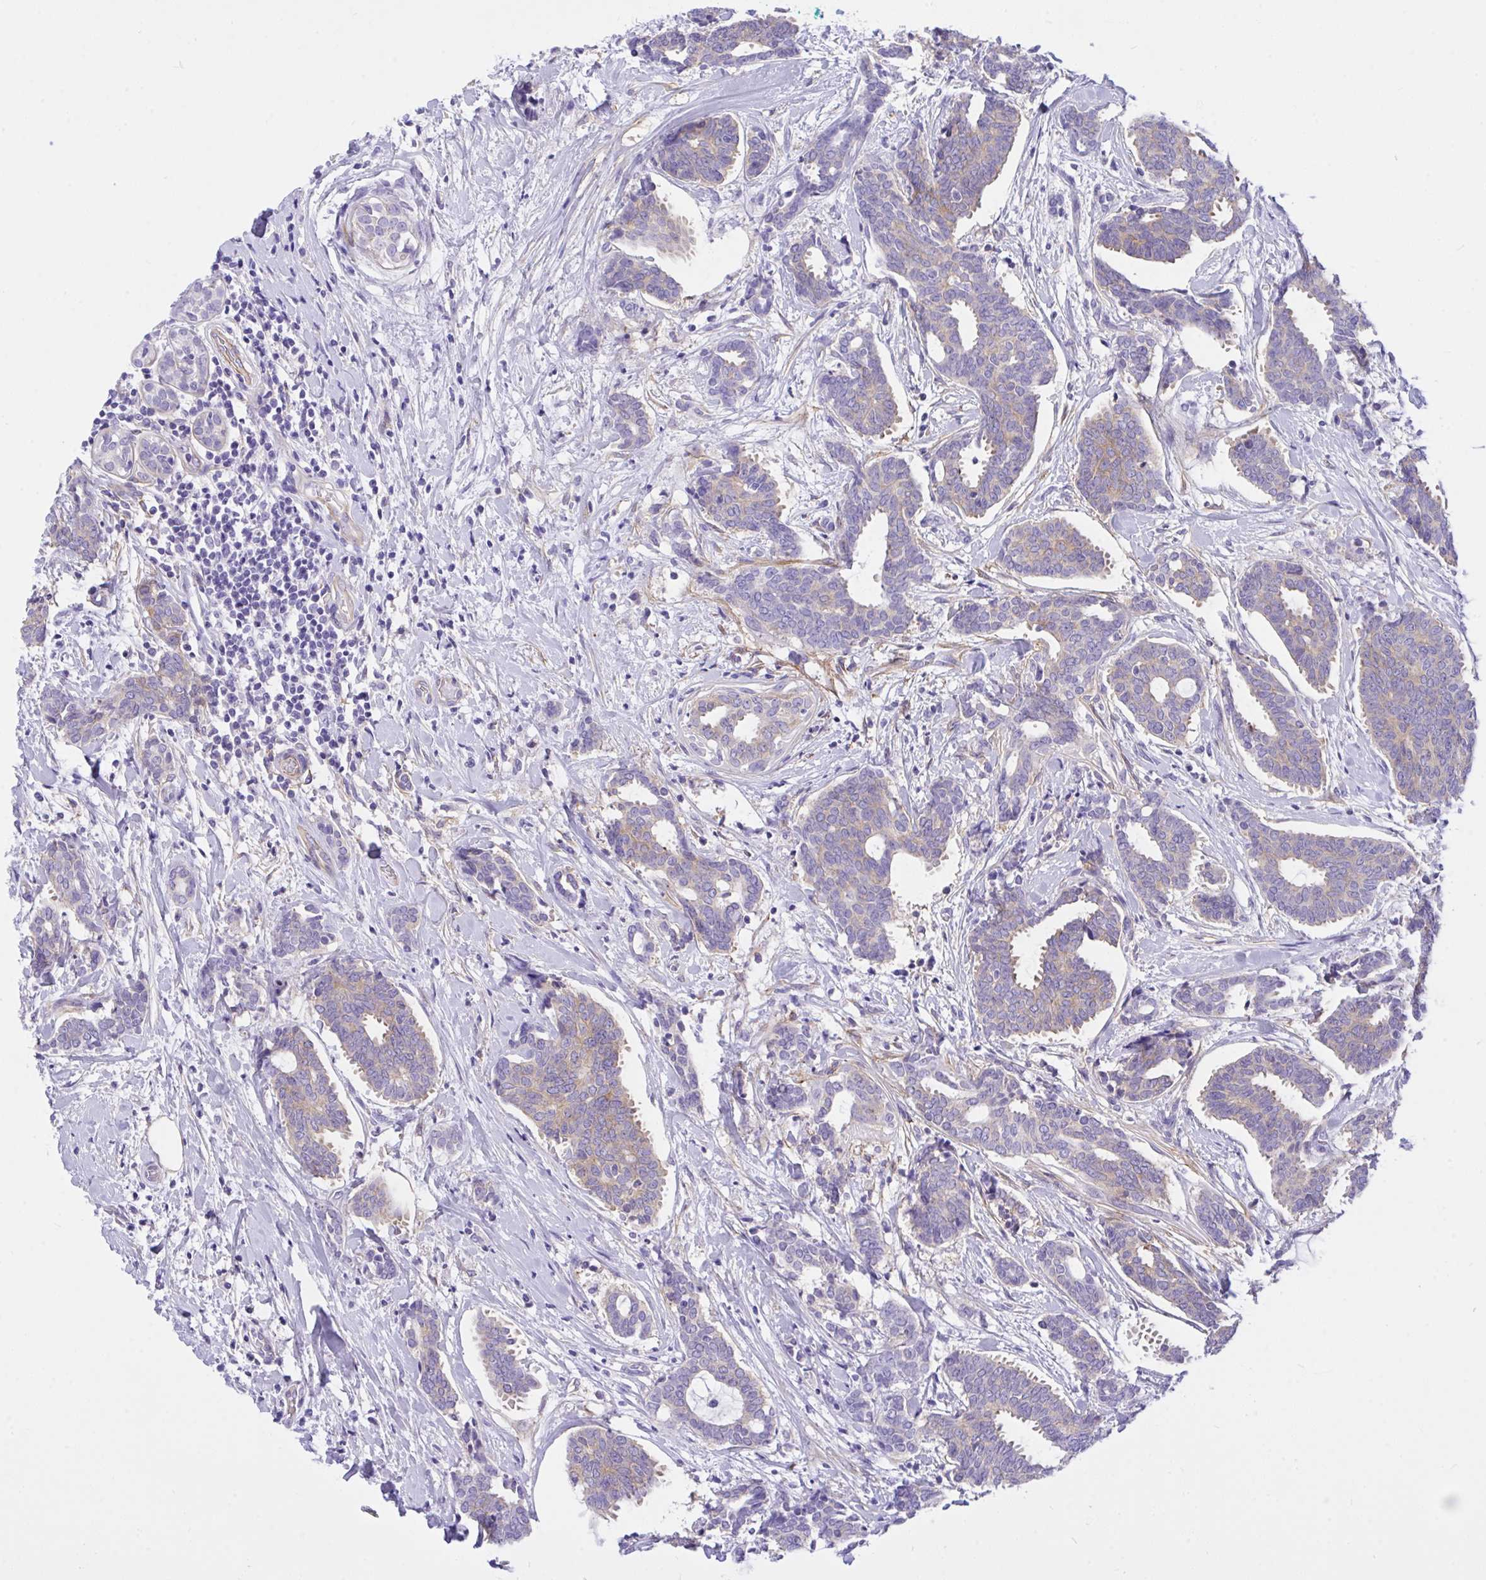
{"staining": {"intensity": "weak", "quantity": "<25%", "location": "cytoplasmic/membranous"}, "tissue": "breast cancer", "cell_type": "Tumor cells", "image_type": "cancer", "snomed": [{"axis": "morphology", "description": "Intraductal carcinoma, in situ"}, {"axis": "morphology", "description": "Duct carcinoma"}, {"axis": "morphology", "description": "Lobular carcinoma, in situ"}, {"axis": "topography", "description": "Breast"}], "caption": "Tumor cells show no significant protein positivity in breast cancer (lobular carcinoma in situ).", "gene": "TLN2", "patient": {"sex": "female", "age": 44}}